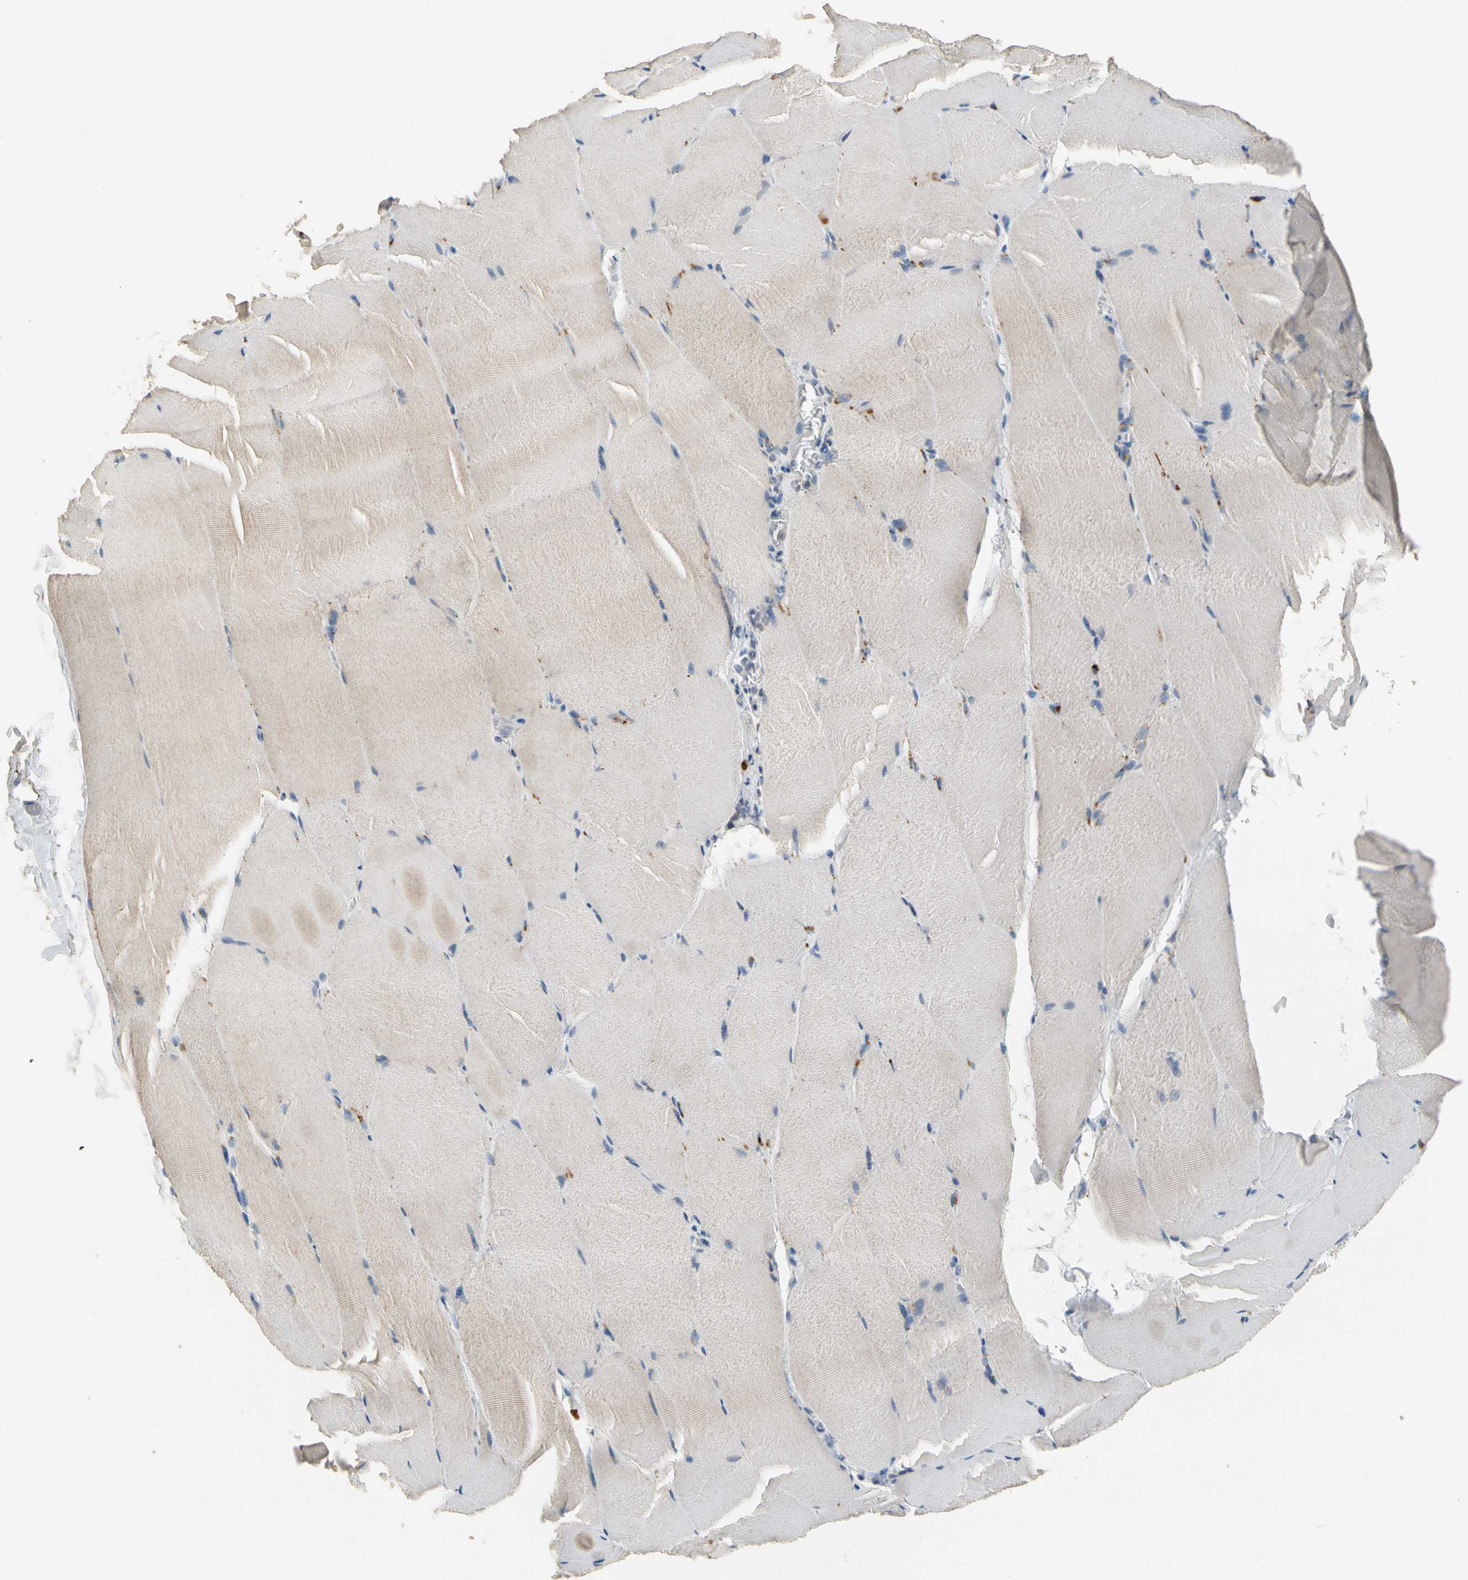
{"staining": {"intensity": "weak", "quantity": "25%-75%", "location": "cytoplasmic/membranous"}, "tissue": "skeletal muscle", "cell_type": "Myocytes", "image_type": "normal", "snomed": [{"axis": "morphology", "description": "Normal tissue, NOS"}, {"axis": "topography", "description": "Skeletal muscle"}], "caption": "This is a photomicrograph of IHC staining of benign skeletal muscle, which shows weak positivity in the cytoplasmic/membranous of myocytes.", "gene": "GM2A", "patient": {"sex": "male", "age": 71}}